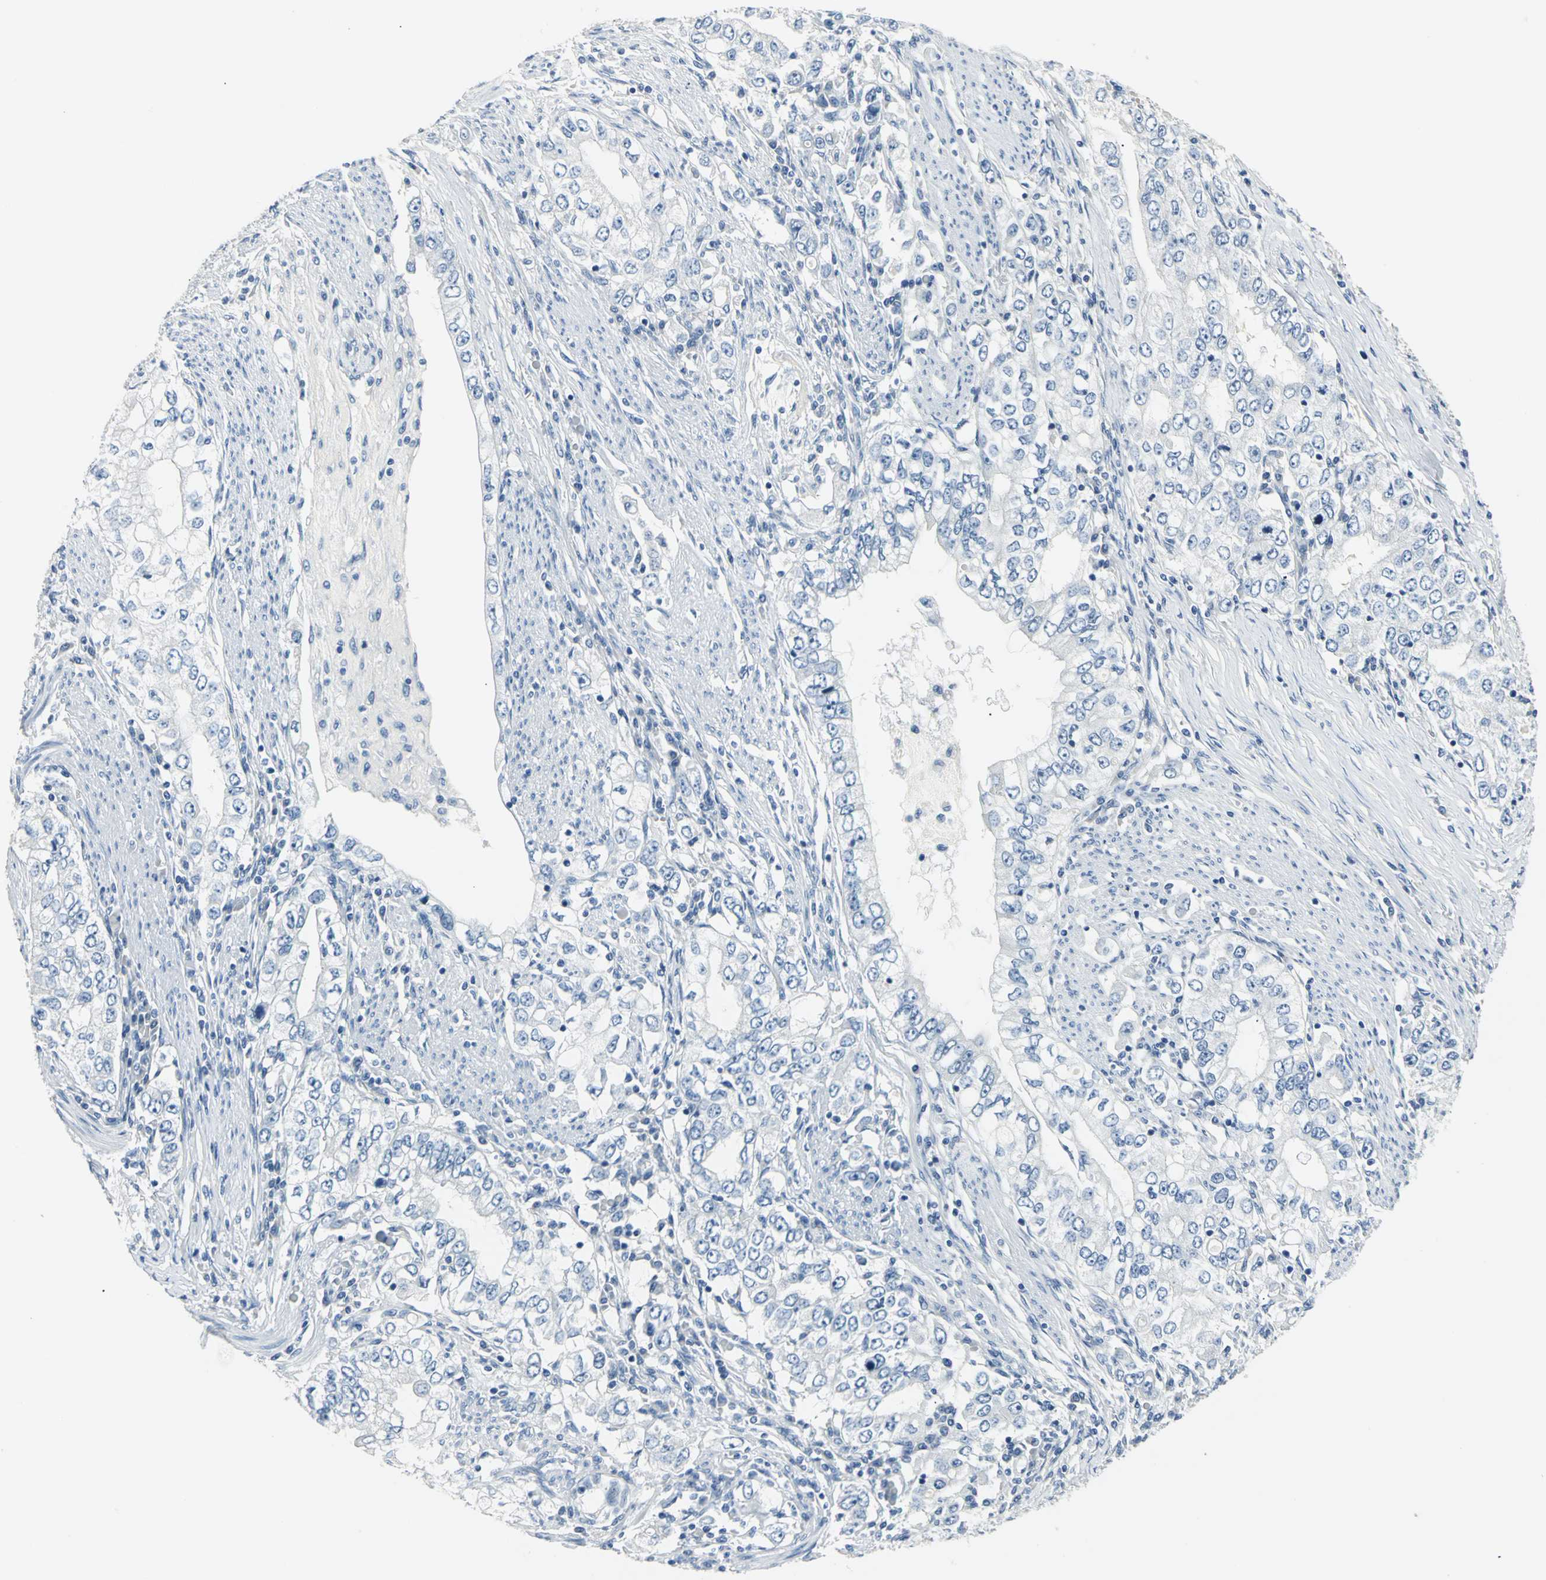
{"staining": {"intensity": "negative", "quantity": "none", "location": "none"}, "tissue": "stomach cancer", "cell_type": "Tumor cells", "image_type": "cancer", "snomed": [{"axis": "morphology", "description": "Adenocarcinoma, NOS"}, {"axis": "topography", "description": "Stomach, lower"}], "caption": "The immunohistochemistry histopathology image has no significant staining in tumor cells of stomach cancer (adenocarcinoma) tissue.", "gene": "RIPOR1", "patient": {"sex": "female", "age": 72}}